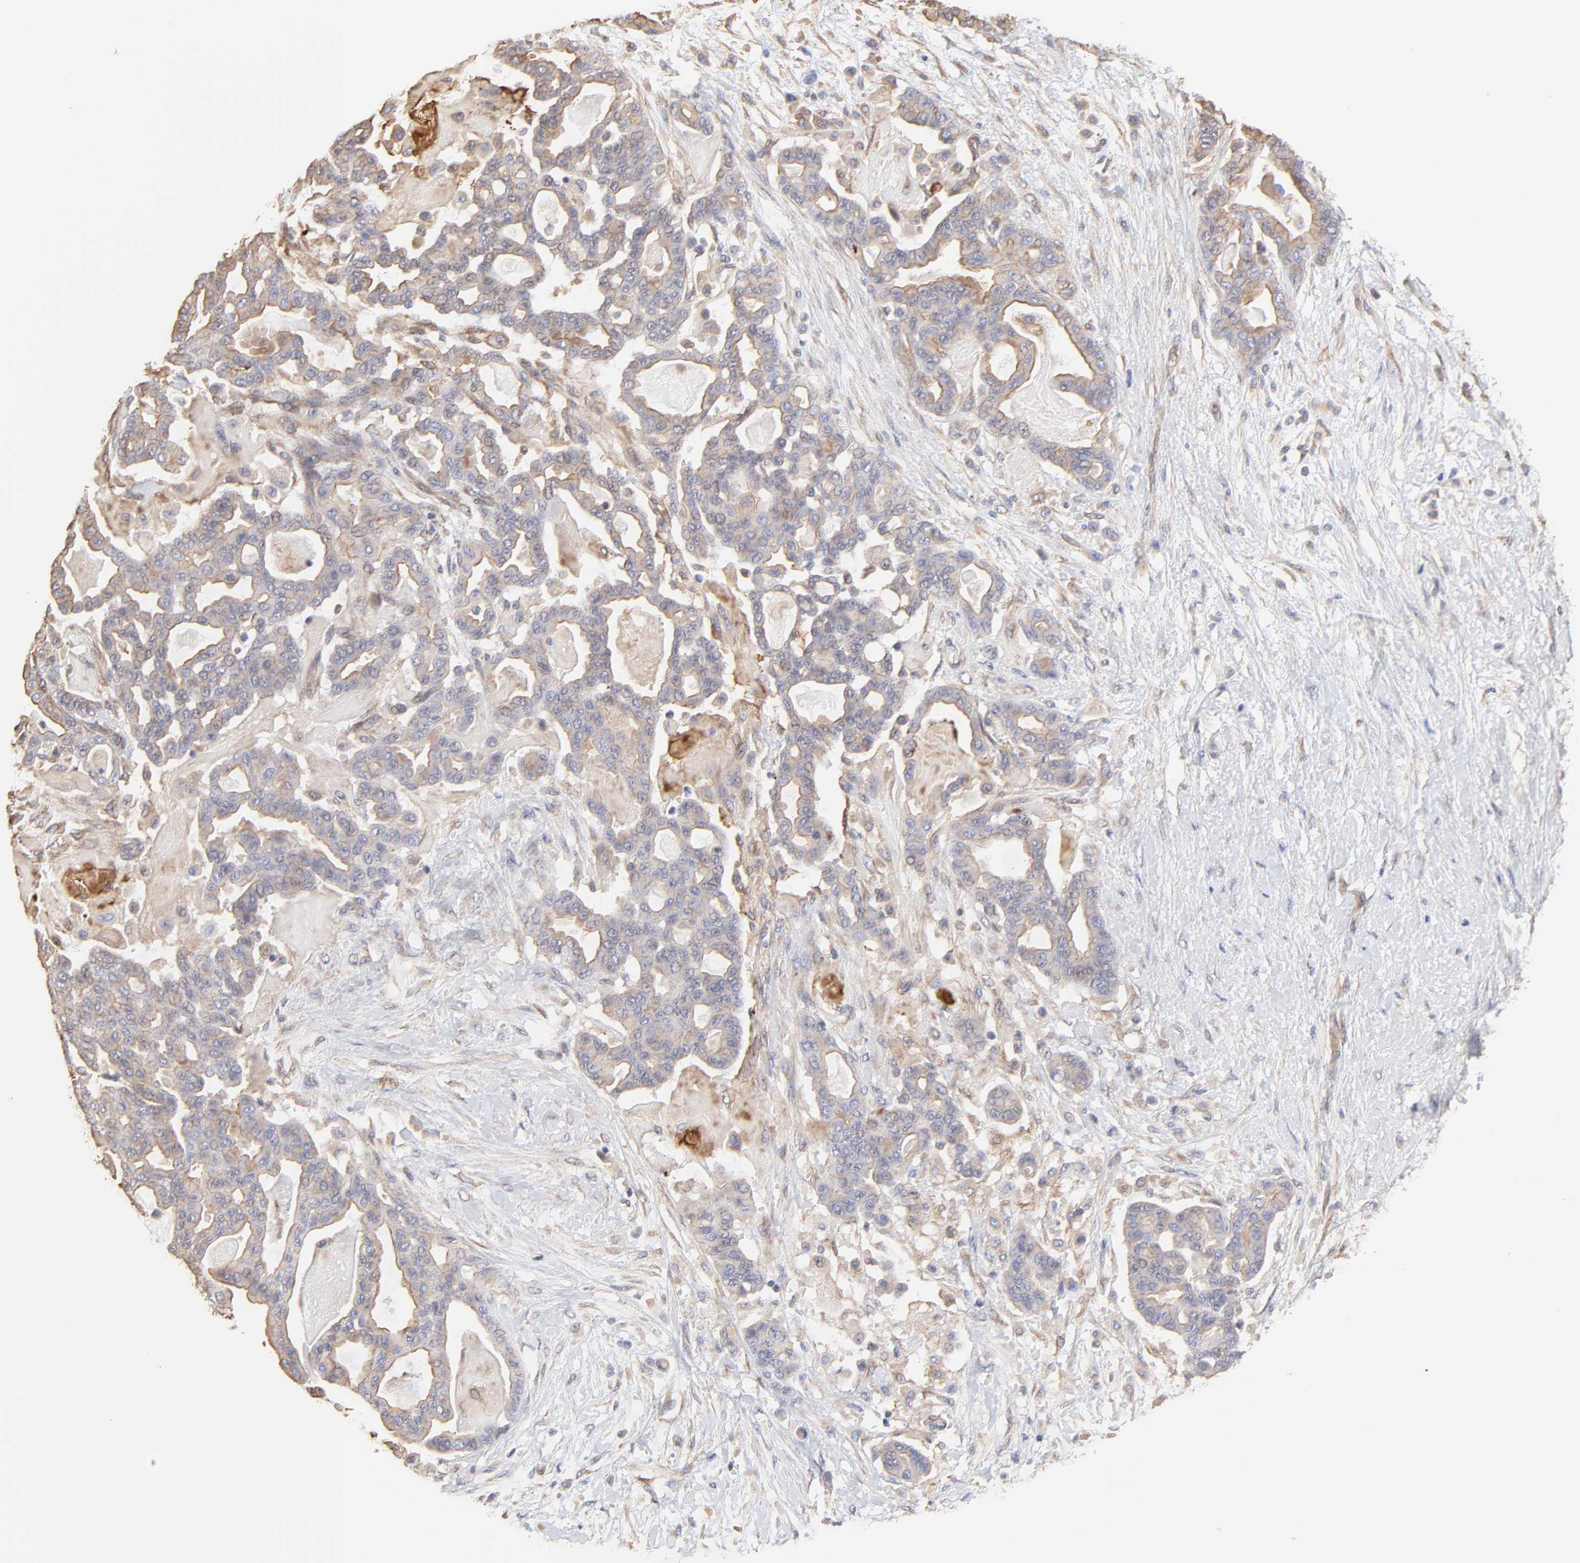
{"staining": {"intensity": "weak", "quantity": ">75%", "location": "cytoplasmic/membranous"}, "tissue": "pancreatic cancer", "cell_type": "Tumor cells", "image_type": "cancer", "snomed": [{"axis": "morphology", "description": "Adenocarcinoma, NOS"}, {"axis": "topography", "description": "Pancreas"}], "caption": "The histopathology image exhibits immunohistochemical staining of pancreatic cancer (adenocarcinoma). There is weak cytoplasmic/membranous expression is seen in about >75% of tumor cells.", "gene": "LRCH2", "patient": {"sex": "male", "age": 63}}